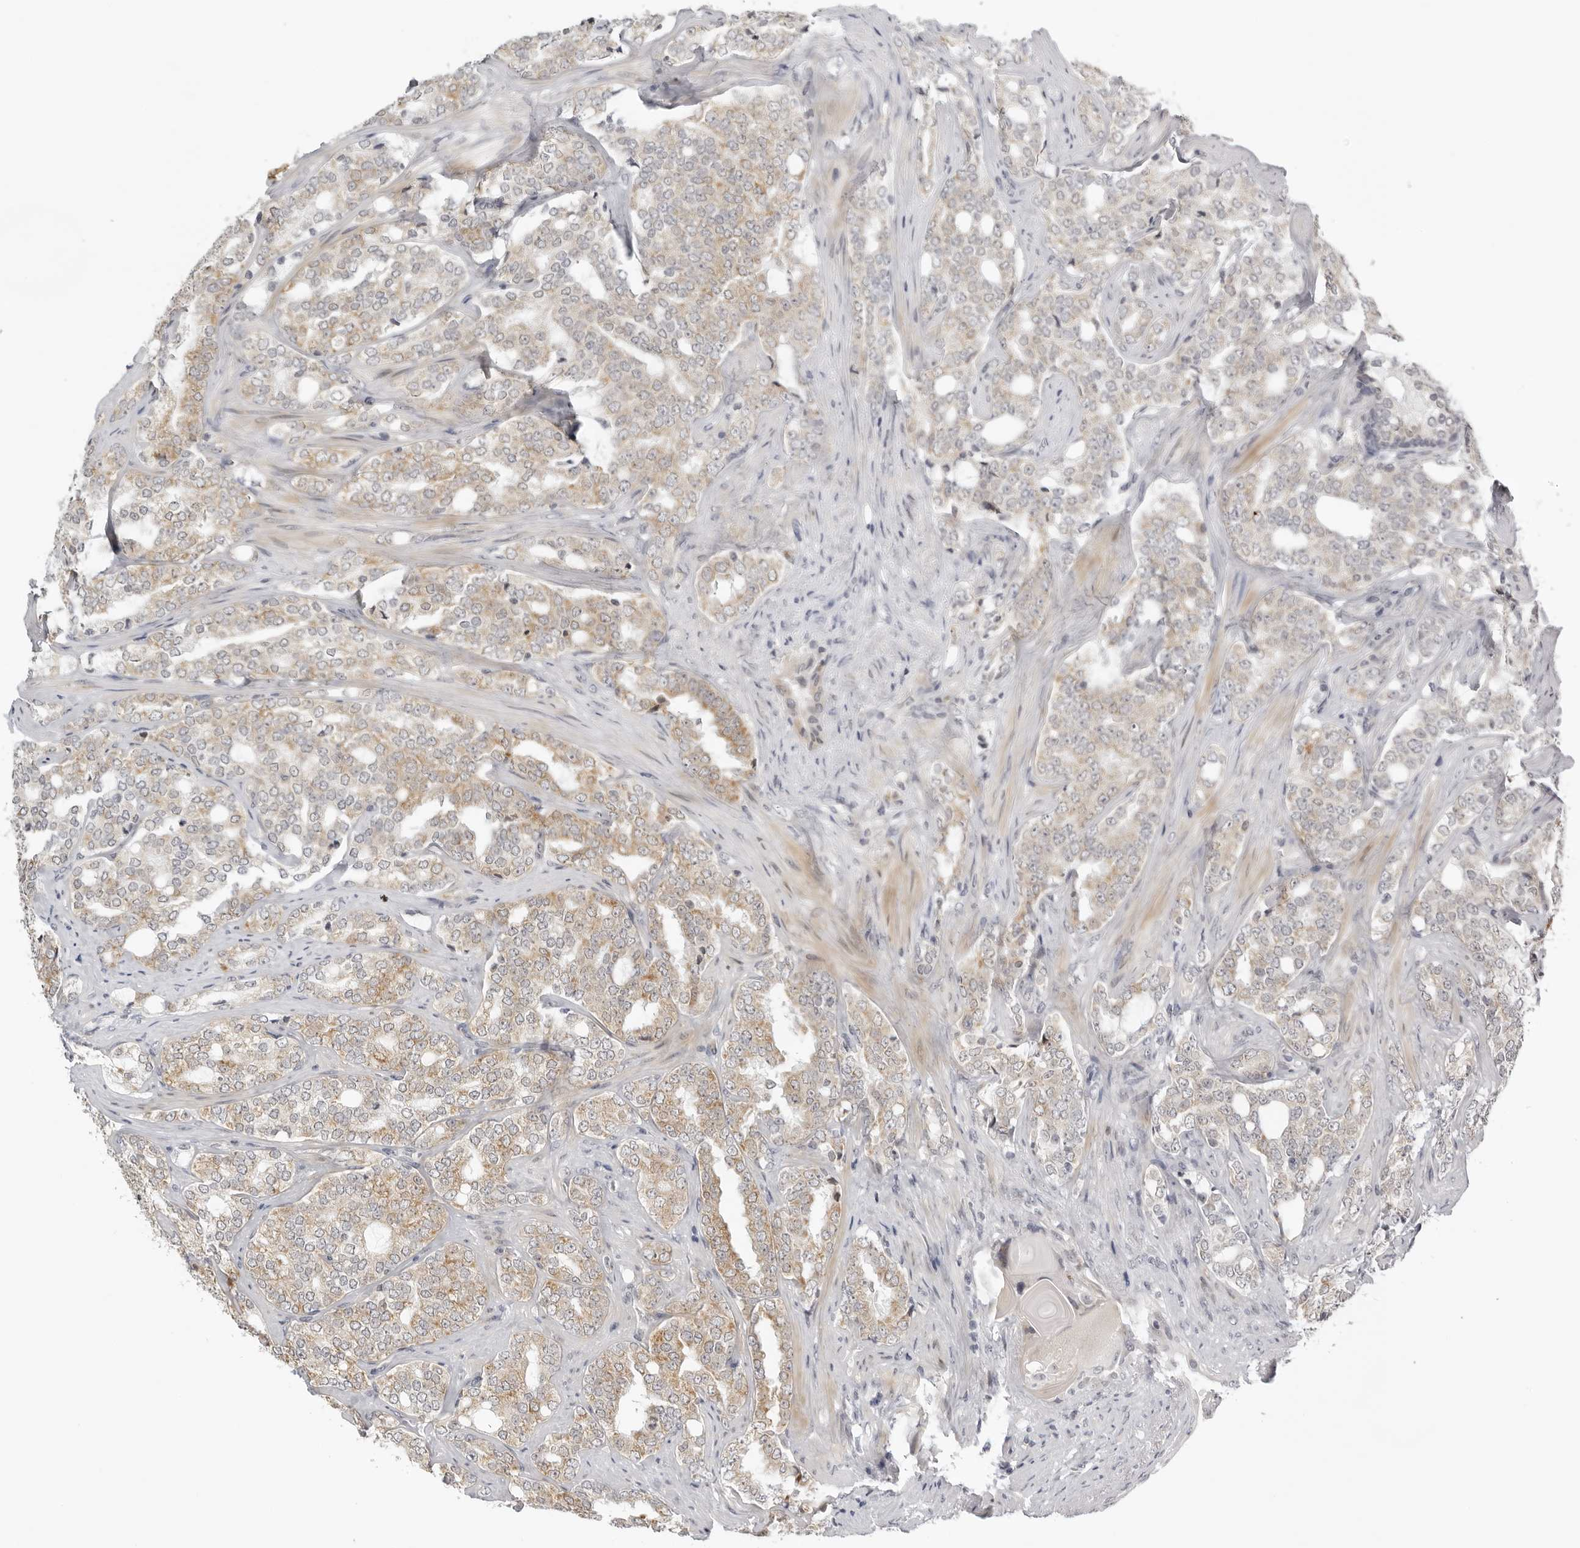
{"staining": {"intensity": "weak", "quantity": ">75%", "location": "cytoplasmic/membranous"}, "tissue": "prostate cancer", "cell_type": "Tumor cells", "image_type": "cancer", "snomed": [{"axis": "morphology", "description": "Adenocarcinoma, High grade"}, {"axis": "topography", "description": "Prostate"}], "caption": "Immunohistochemical staining of human prostate cancer (adenocarcinoma (high-grade)) shows low levels of weak cytoplasmic/membranous protein expression in about >75% of tumor cells. The protein is shown in brown color, while the nuclei are stained blue.", "gene": "ACP6", "patient": {"sex": "male", "age": 64}}